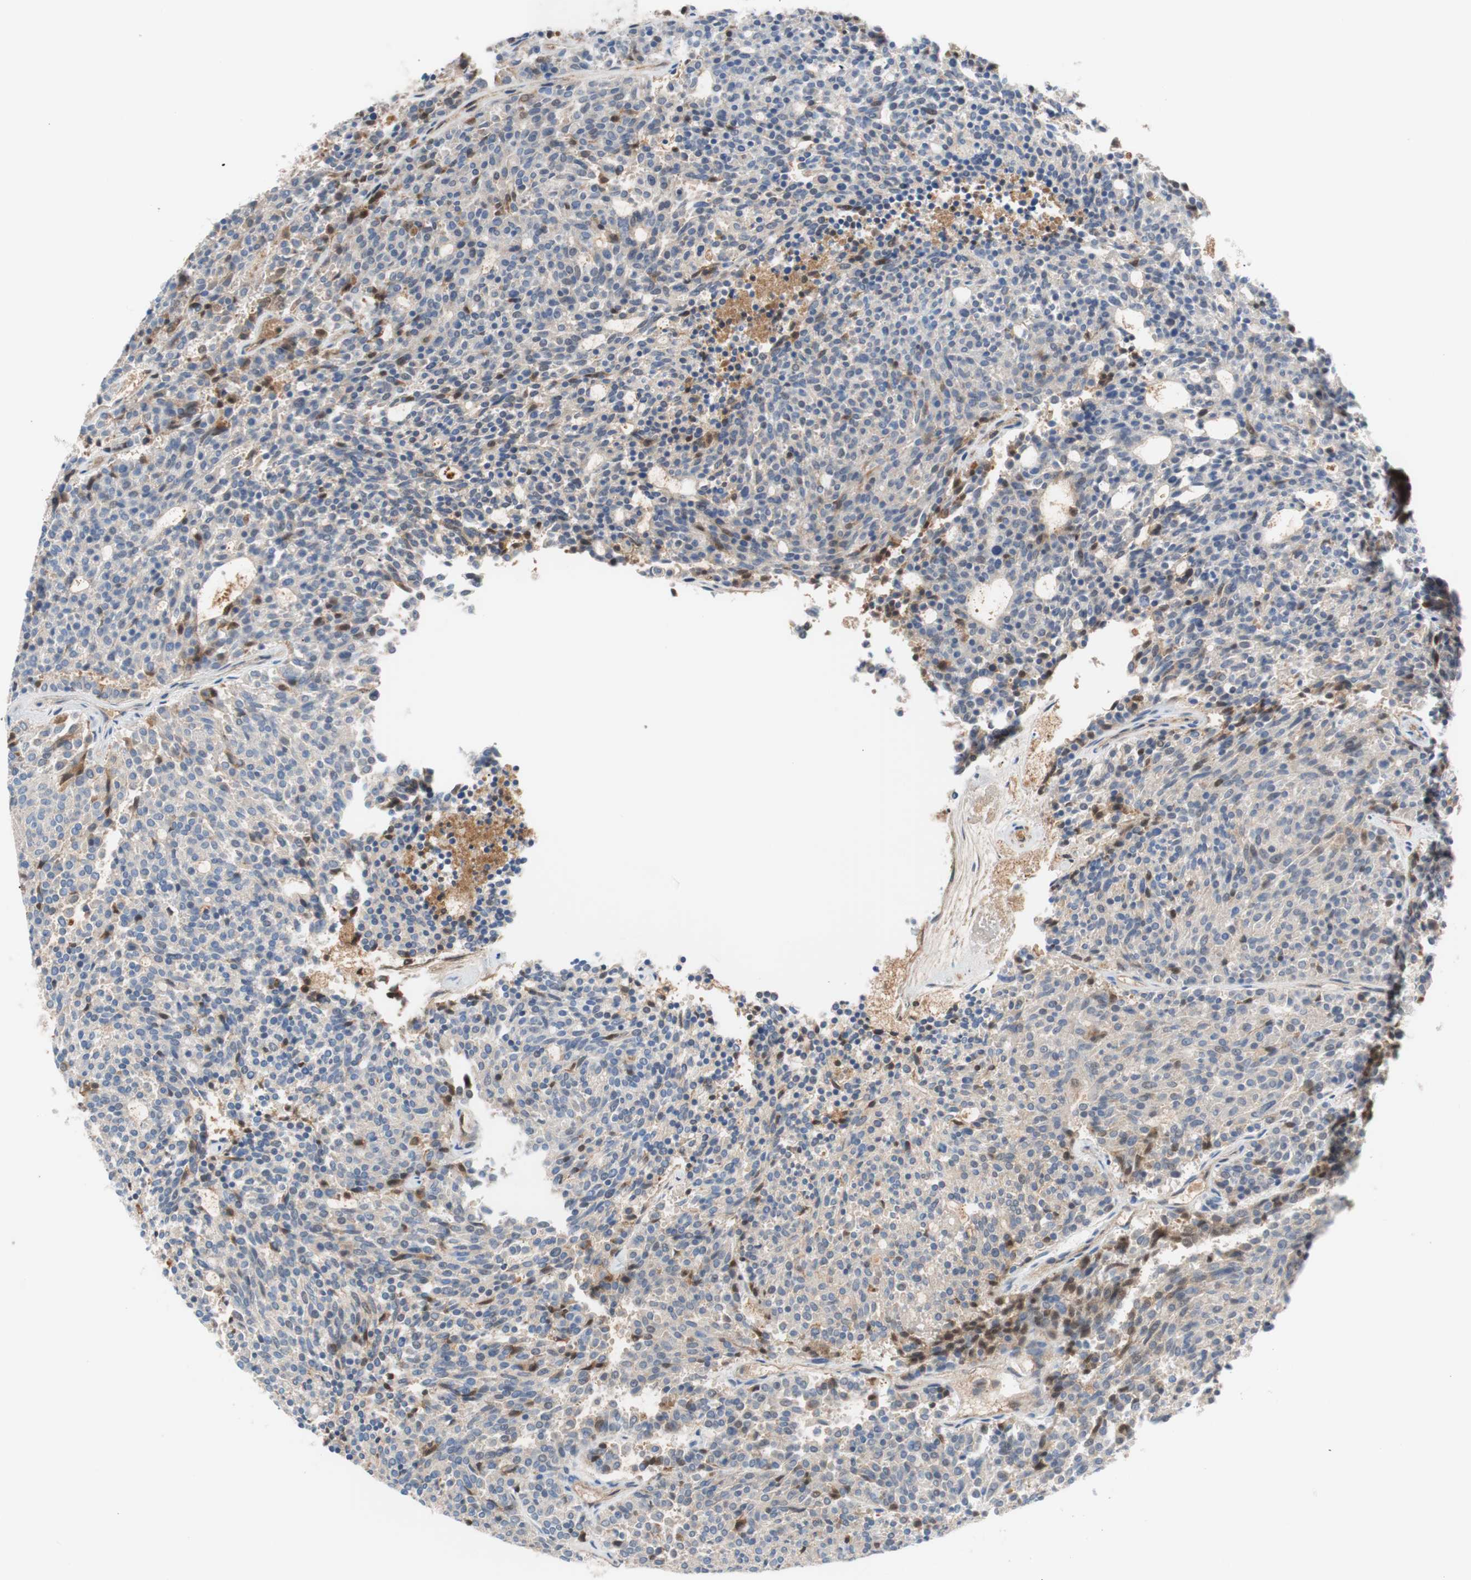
{"staining": {"intensity": "negative", "quantity": "none", "location": "none"}, "tissue": "carcinoid", "cell_type": "Tumor cells", "image_type": "cancer", "snomed": [{"axis": "morphology", "description": "Carcinoid, malignant, NOS"}, {"axis": "topography", "description": "Pancreas"}], "caption": "This micrograph is of carcinoid stained with immunohistochemistry (IHC) to label a protein in brown with the nuclei are counter-stained blue. There is no positivity in tumor cells.", "gene": "RBP4", "patient": {"sex": "female", "age": 54}}